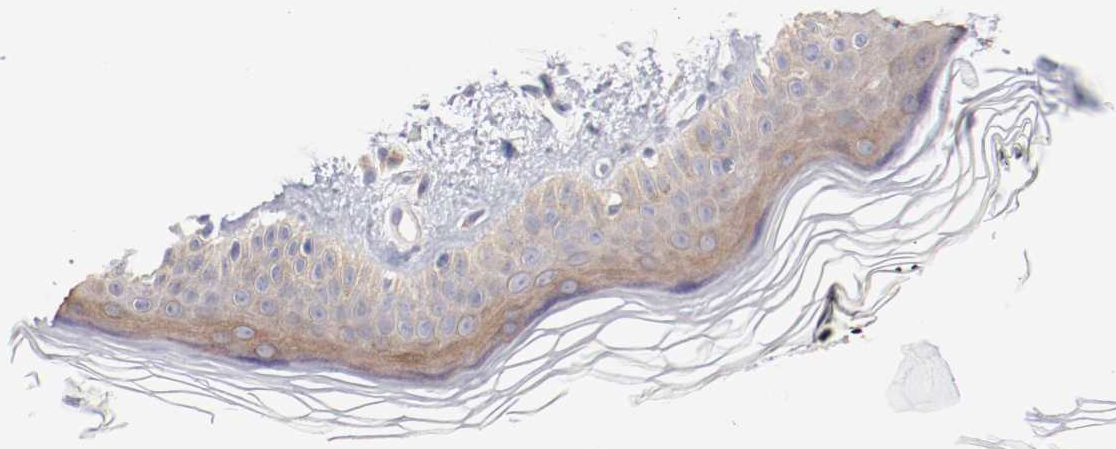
{"staining": {"intensity": "negative", "quantity": "none", "location": "none"}, "tissue": "skin", "cell_type": "Fibroblasts", "image_type": "normal", "snomed": [{"axis": "morphology", "description": "Normal tissue, NOS"}, {"axis": "topography", "description": "Skin"}], "caption": "Immunohistochemistry photomicrograph of normal human skin stained for a protein (brown), which shows no staining in fibroblasts. (Stains: DAB immunohistochemistry (IHC) with hematoxylin counter stain, Microscopy: brightfield microscopy at high magnification).", "gene": "SETD3", "patient": {"sex": "female", "age": 19}}